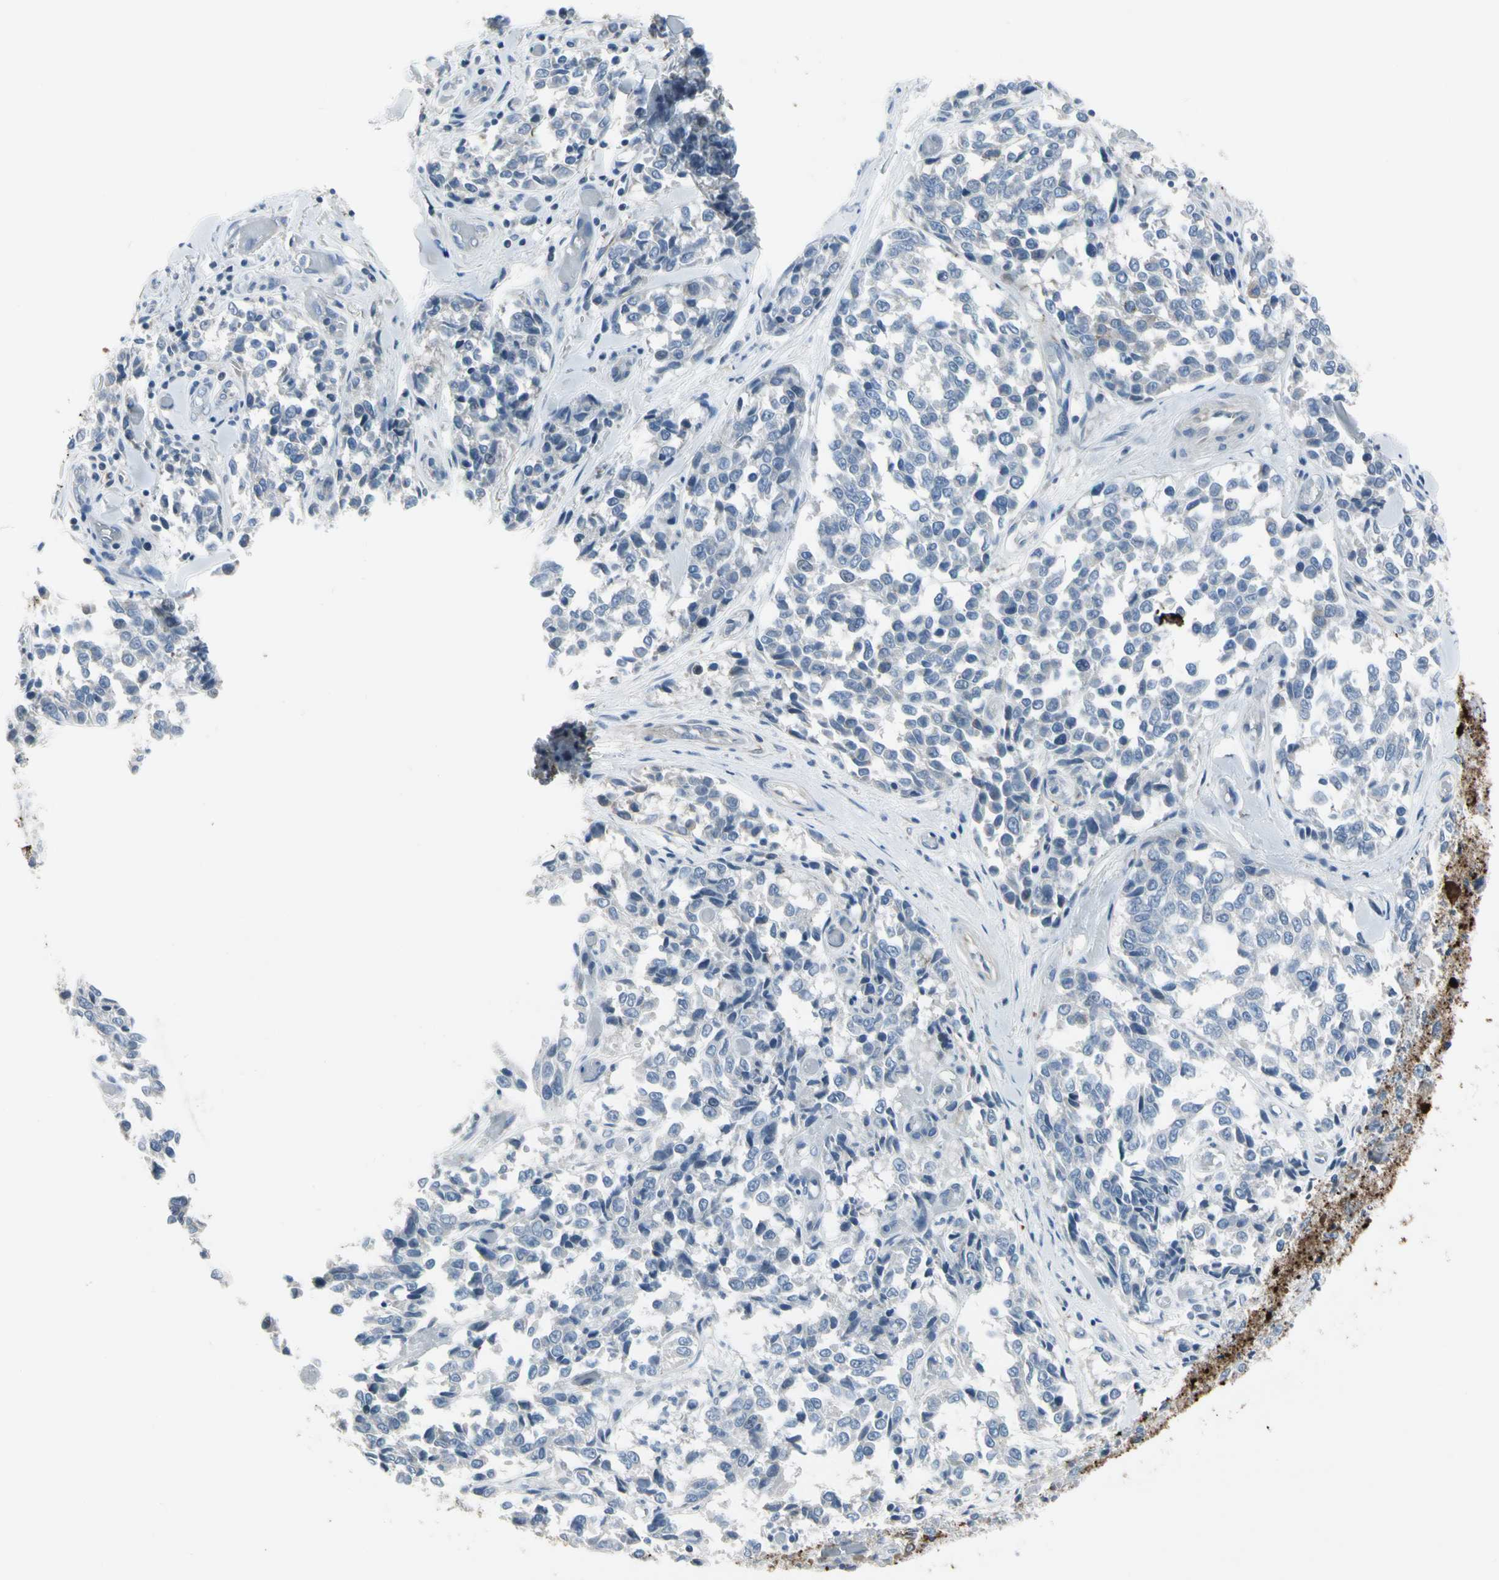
{"staining": {"intensity": "negative", "quantity": "none", "location": "none"}, "tissue": "melanoma", "cell_type": "Tumor cells", "image_type": "cancer", "snomed": [{"axis": "morphology", "description": "Malignant melanoma, NOS"}, {"axis": "topography", "description": "Skin"}], "caption": "The immunohistochemistry (IHC) photomicrograph has no significant staining in tumor cells of malignant melanoma tissue.", "gene": "PIGR", "patient": {"sex": "female", "age": 64}}